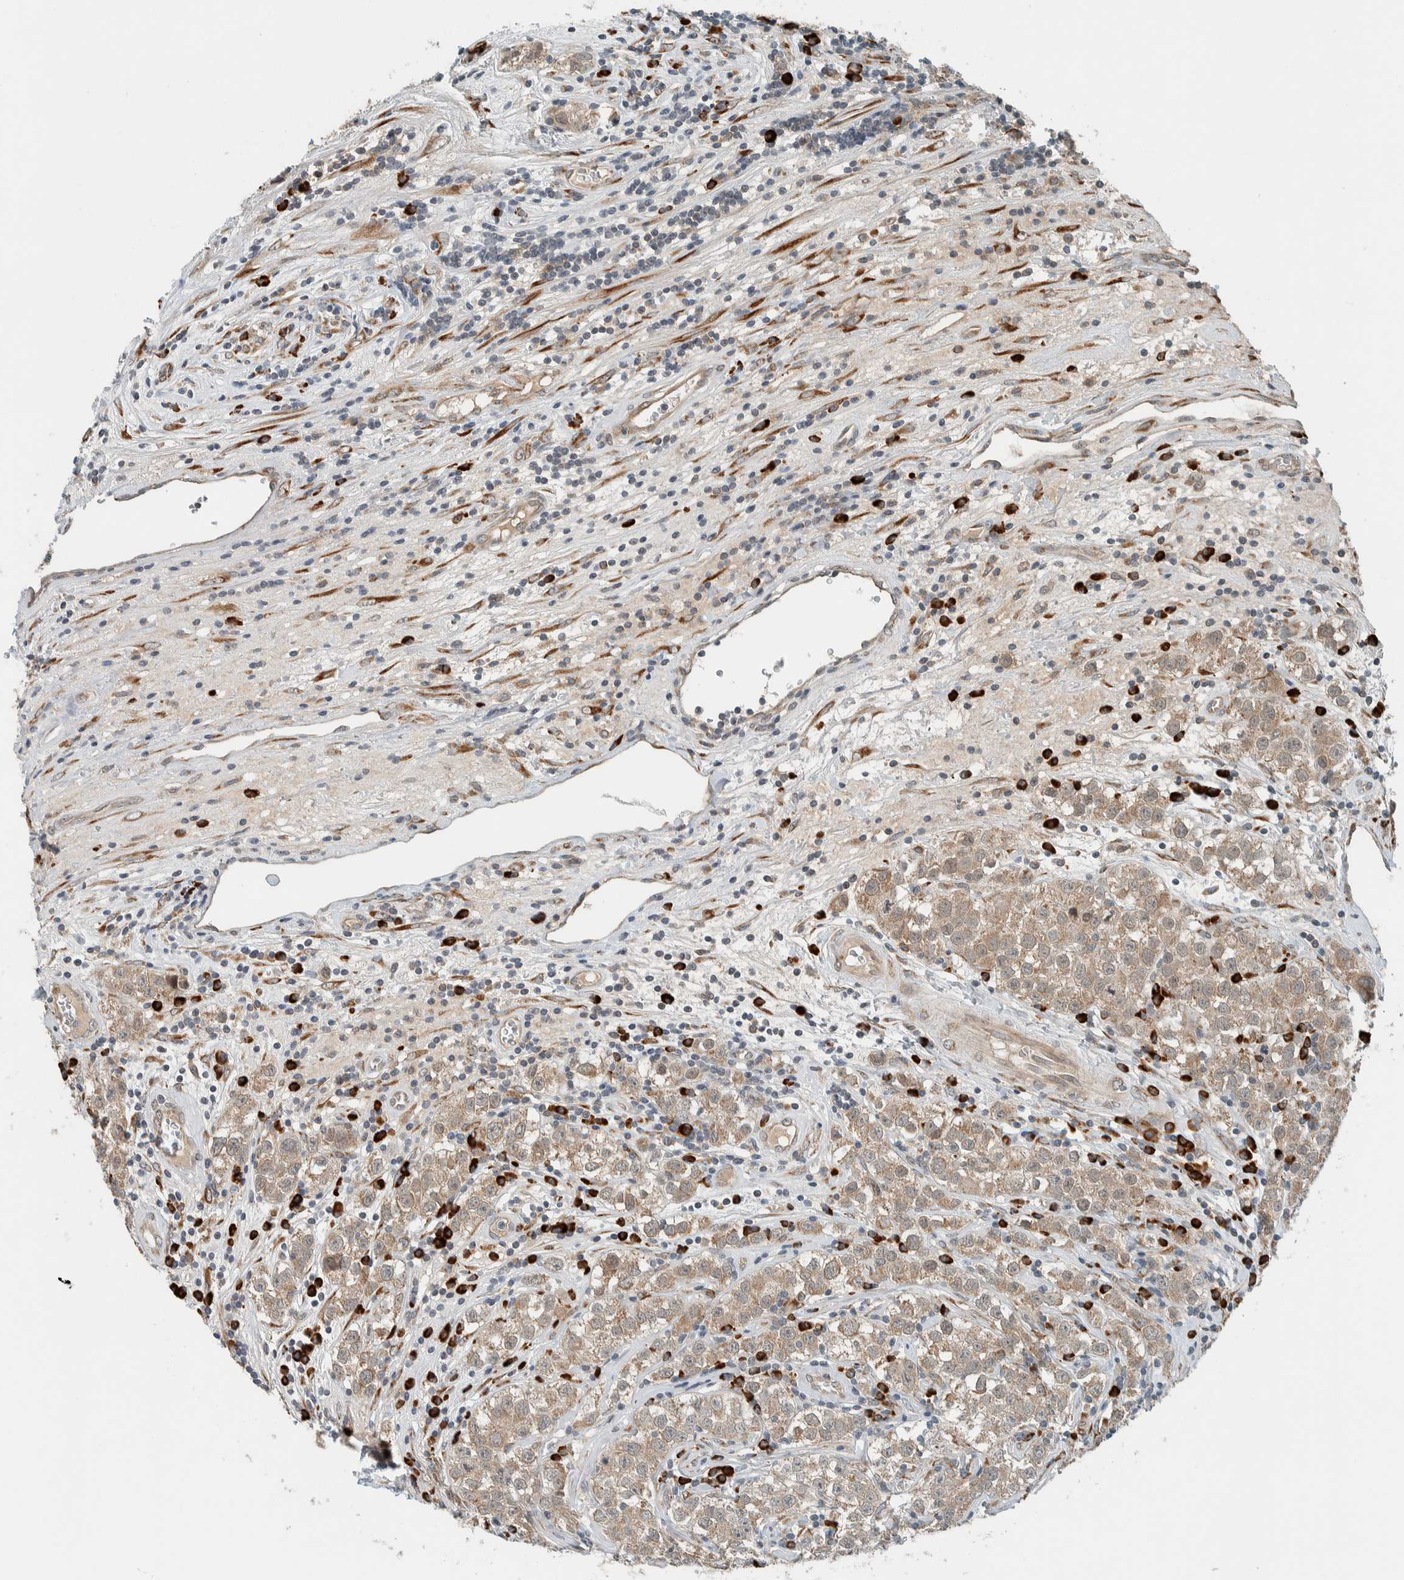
{"staining": {"intensity": "weak", "quantity": ">75%", "location": "cytoplasmic/membranous"}, "tissue": "testis cancer", "cell_type": "Tumor cells", "image_type": "cancer", "snomed": [{"axis": "morphology", "description": "Seminoma, NOS"}, {"axis": "morphology", "description": "Carcinoma, Embryonal, NOS"}, {"axis": "topography", "description": "Testis"}], "caption": "Protein staining of seminoma (testis) tissue reveals weak cytoplasmic/membranous positivity in about >75% of tumor cells. The staining was performed using DAB (3,3'-diaminobenzidine), with brown indicating positive protein expression. Nuclei are stained blue with hematoxylin.", "gene": "CTBP2", "patient": {"sex": "male", "age": 43}}